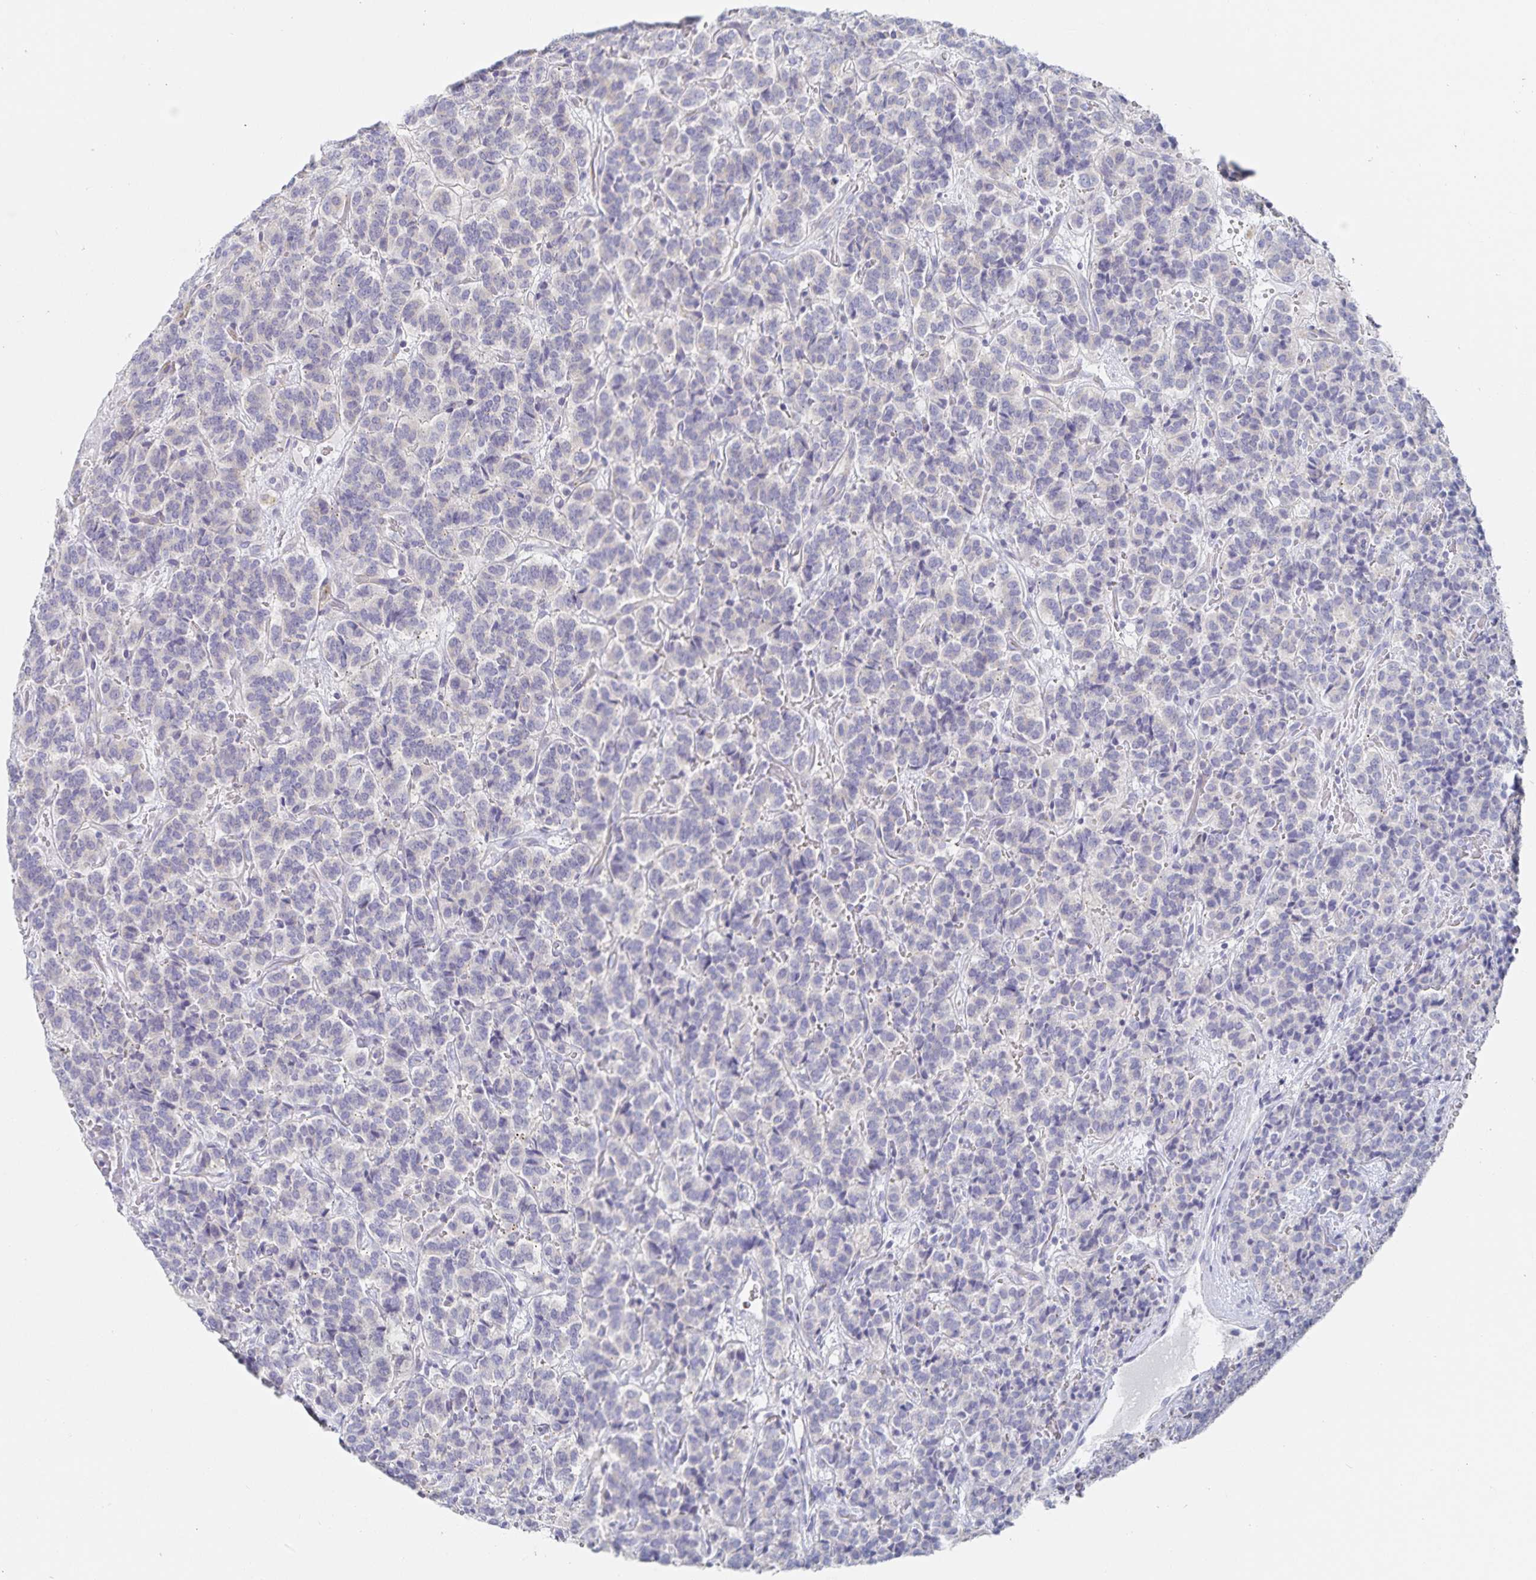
{"staining": {"intensity": "negative", "quantity": "none", "location": "none"}, "tissue": "carcinoid", "cell_type": "Tumor cells", "image_type": "cancer", "snomed": [{"axis": "morphology", "description": "Carcinoid, malignant, NOS"}, {"axis": "topography", "description": "Pancreas"}], "caption": "An IHC image of carcinoid is shown. There is no staining in tumor cells of carcinoid.", "gene": "SFTPA1", "patient": {"sex": "male", "age": 36}}